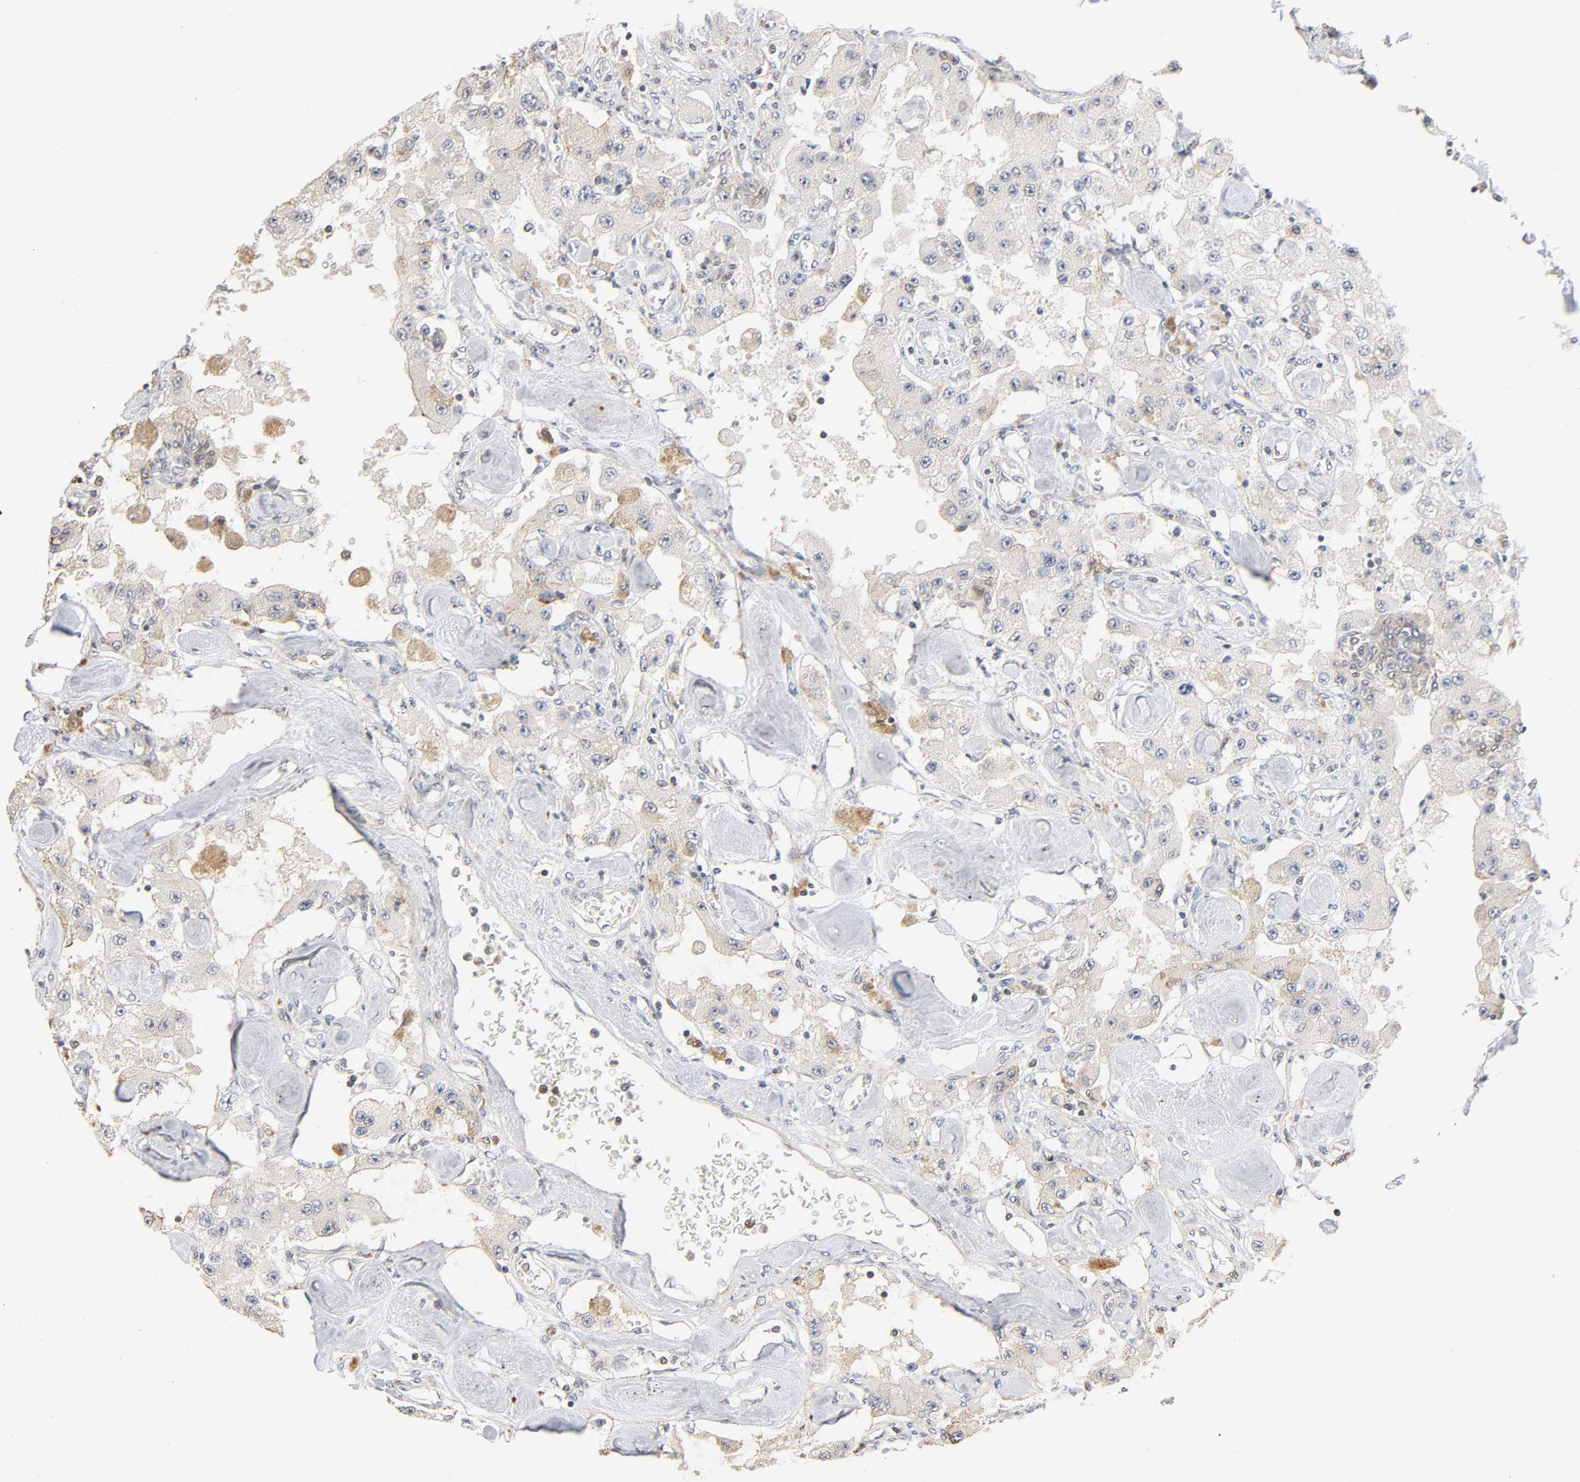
{"staining": {"intensity": "weak", "quantity": "<25%", "location": "cytoplasmic/membranous"}, "tissue": "carcinoid", "cell_type": "Tumor cells", "image_type": "cancer", "snomed": [{"axis": "morphology", "description": "Carcinoid, malignant, NOS"}, {"axis": "topography", "description": "Pancreas"}], "caption": "Photomicrograph shows no significant protein expression in tumor cells of carcinoid.", "gene": "CASP9", "patient": {"sex": "male", "age": 41}}